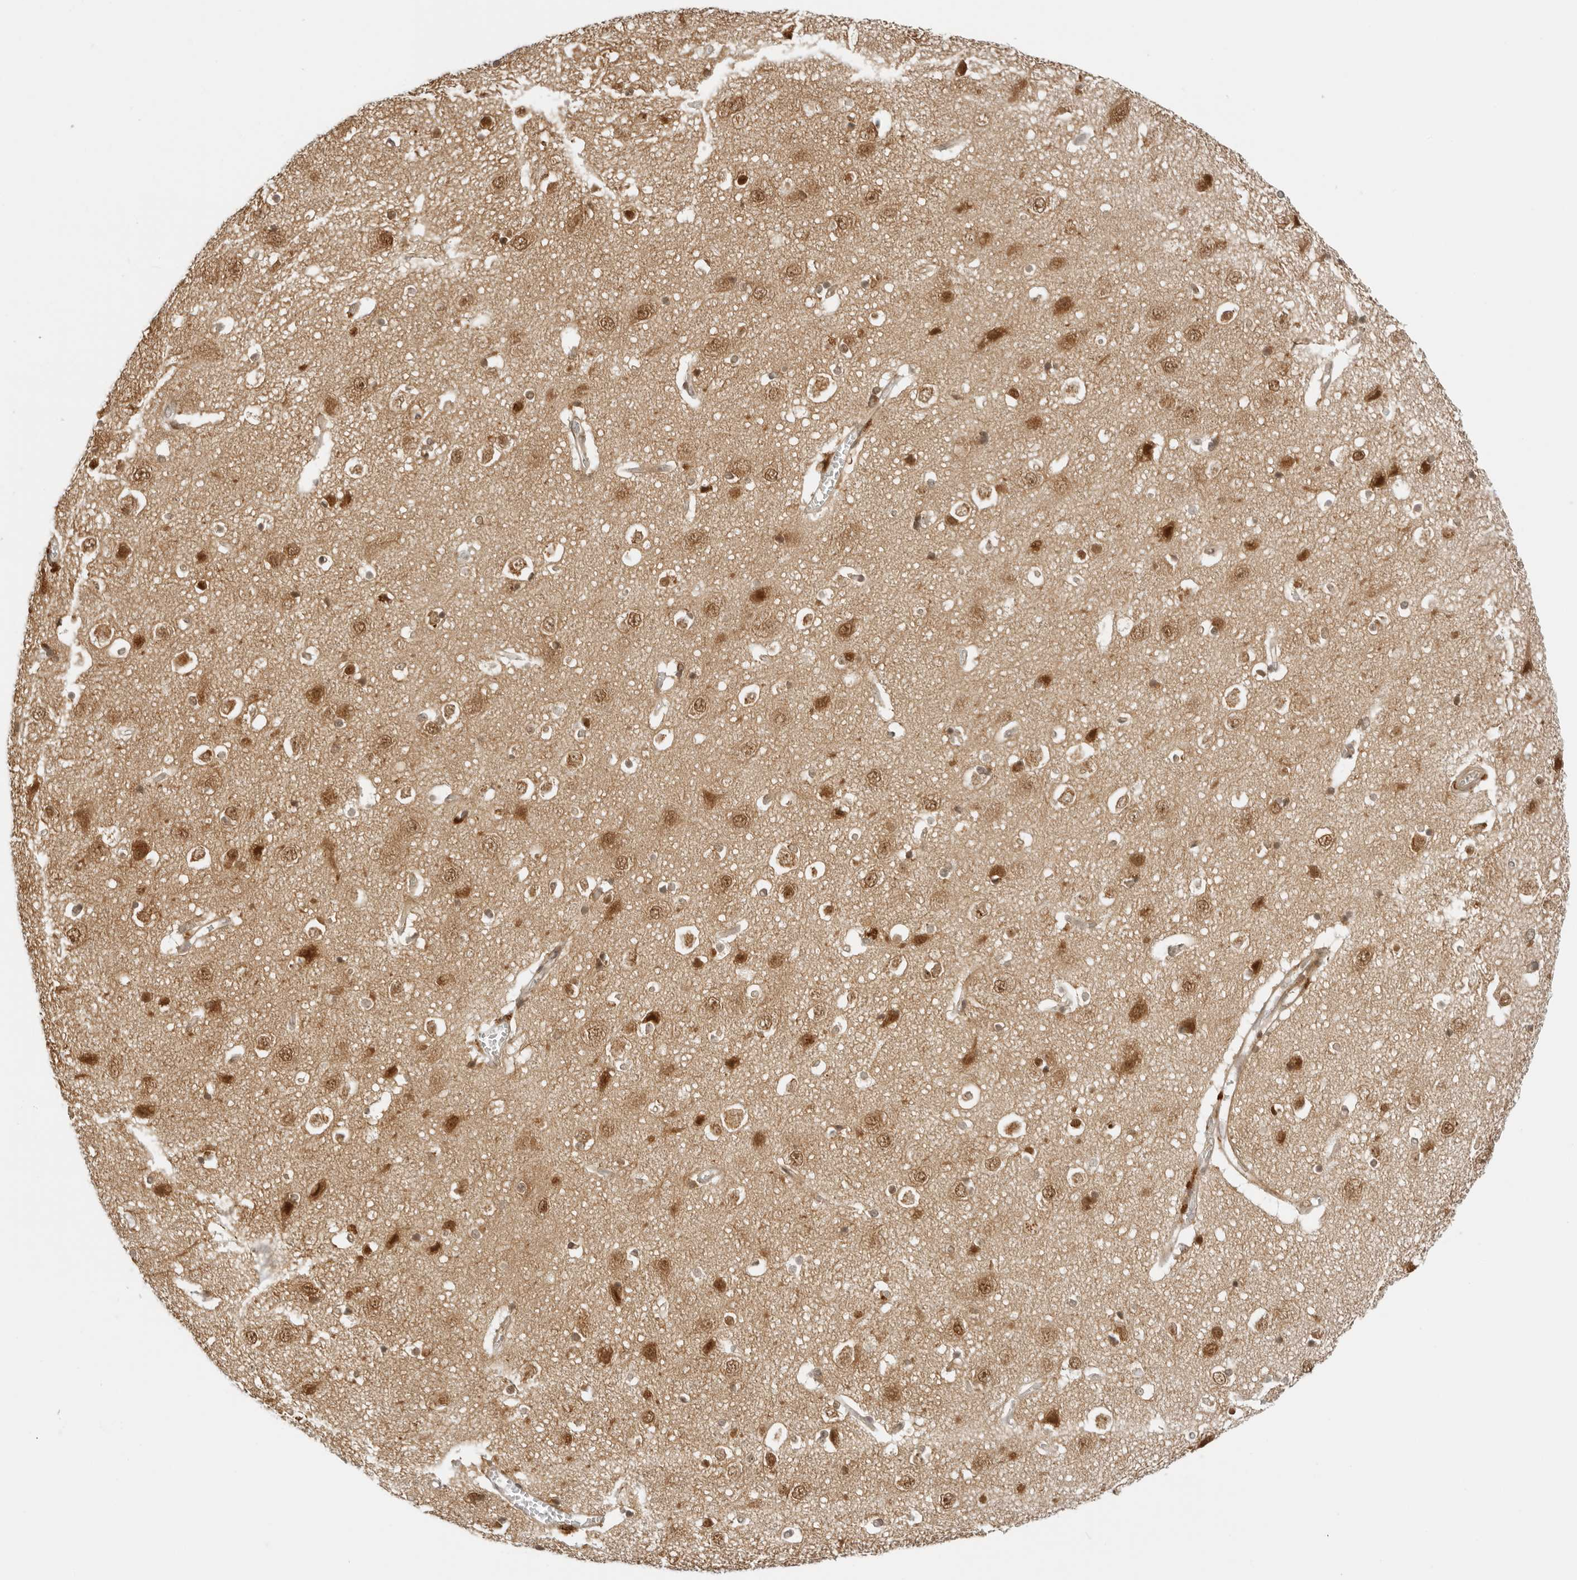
{"staining": {"intensity": "moderate", "quantity": ">75%", "location": "cytoplasmic/membranous"}, "tissue": "cerebral cortex", "cell_type": "Endothelial cells", "image_type": "normal", "snomed": [{"axis": "morphology", "description": "Normal tissue, NOS"}, {"axis": "topography", "description": "Cerebral cortex"}], "caption": "Moderate cytoplasmic/membranous protein staining is seen in approximately >75% of endothelial cells in cerebral cortex. Nuclei are stained in blue.", "gene": "RC3H1", "patient": {"sex": "male", "age": 54}}